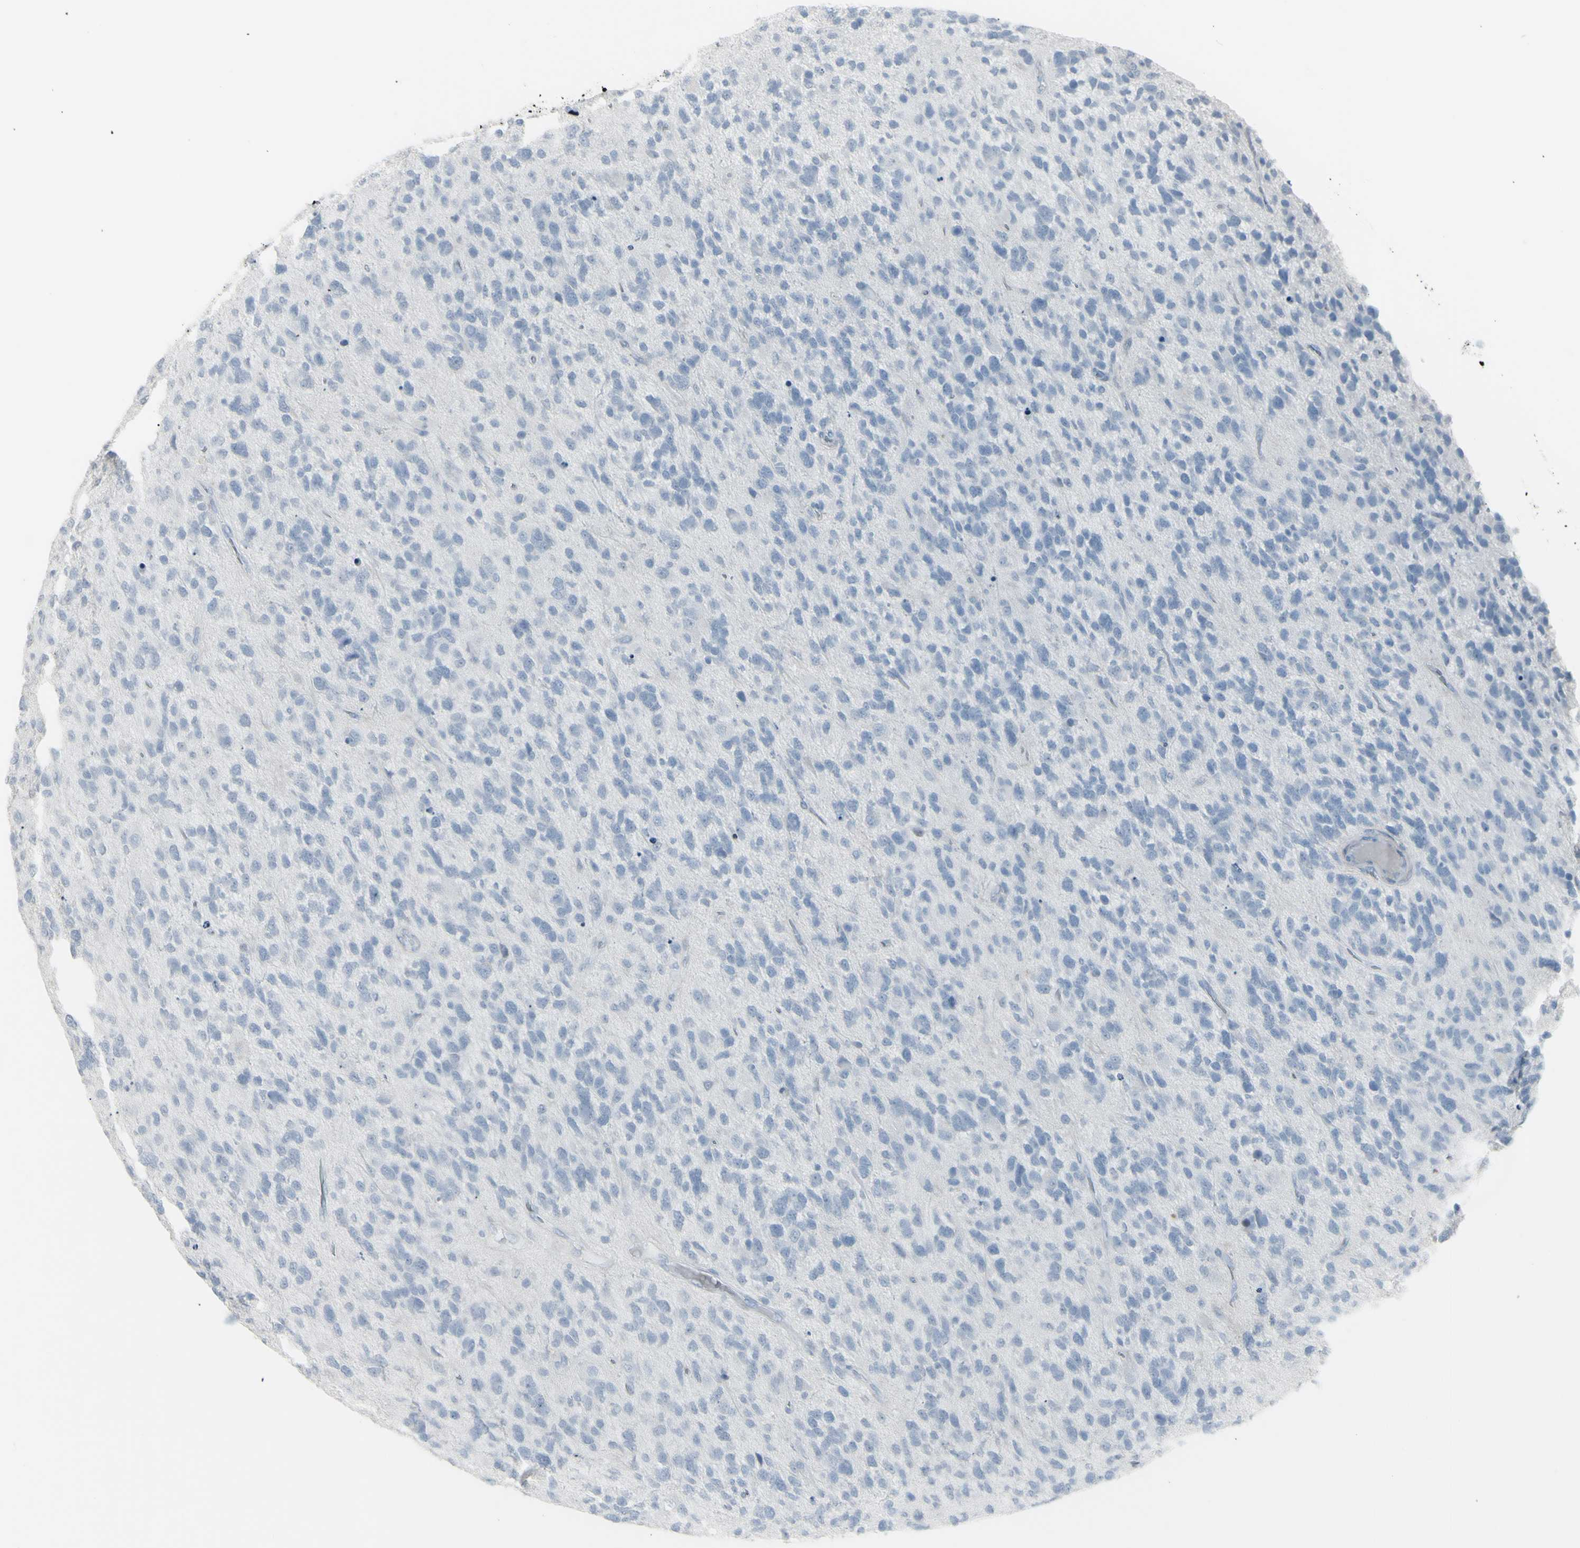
{"staining": {"intensity": "negative", "quantity": "none", "location": "none"}, "tissue": "glioma", "cell_type": "Tumor cells", "image_type": "cancer", "snomed": [{"axis": "morphology", "description": "Glioma, malignant, High grade"}, {"axis": "topography", "description": "Brain"}], "caption": "Immunohistochemistry (IHC) photomicrograph of human malignant high-grade glioma stained for a protein (brown), which shows no staining in tumor cells. (DAB (3,3'-diaminobenzidine) immunohistochemistry (IHC) with hematoxylin counter stain).", "gene": "YBX2", "patient": {"sex": "female", "age": 58}}